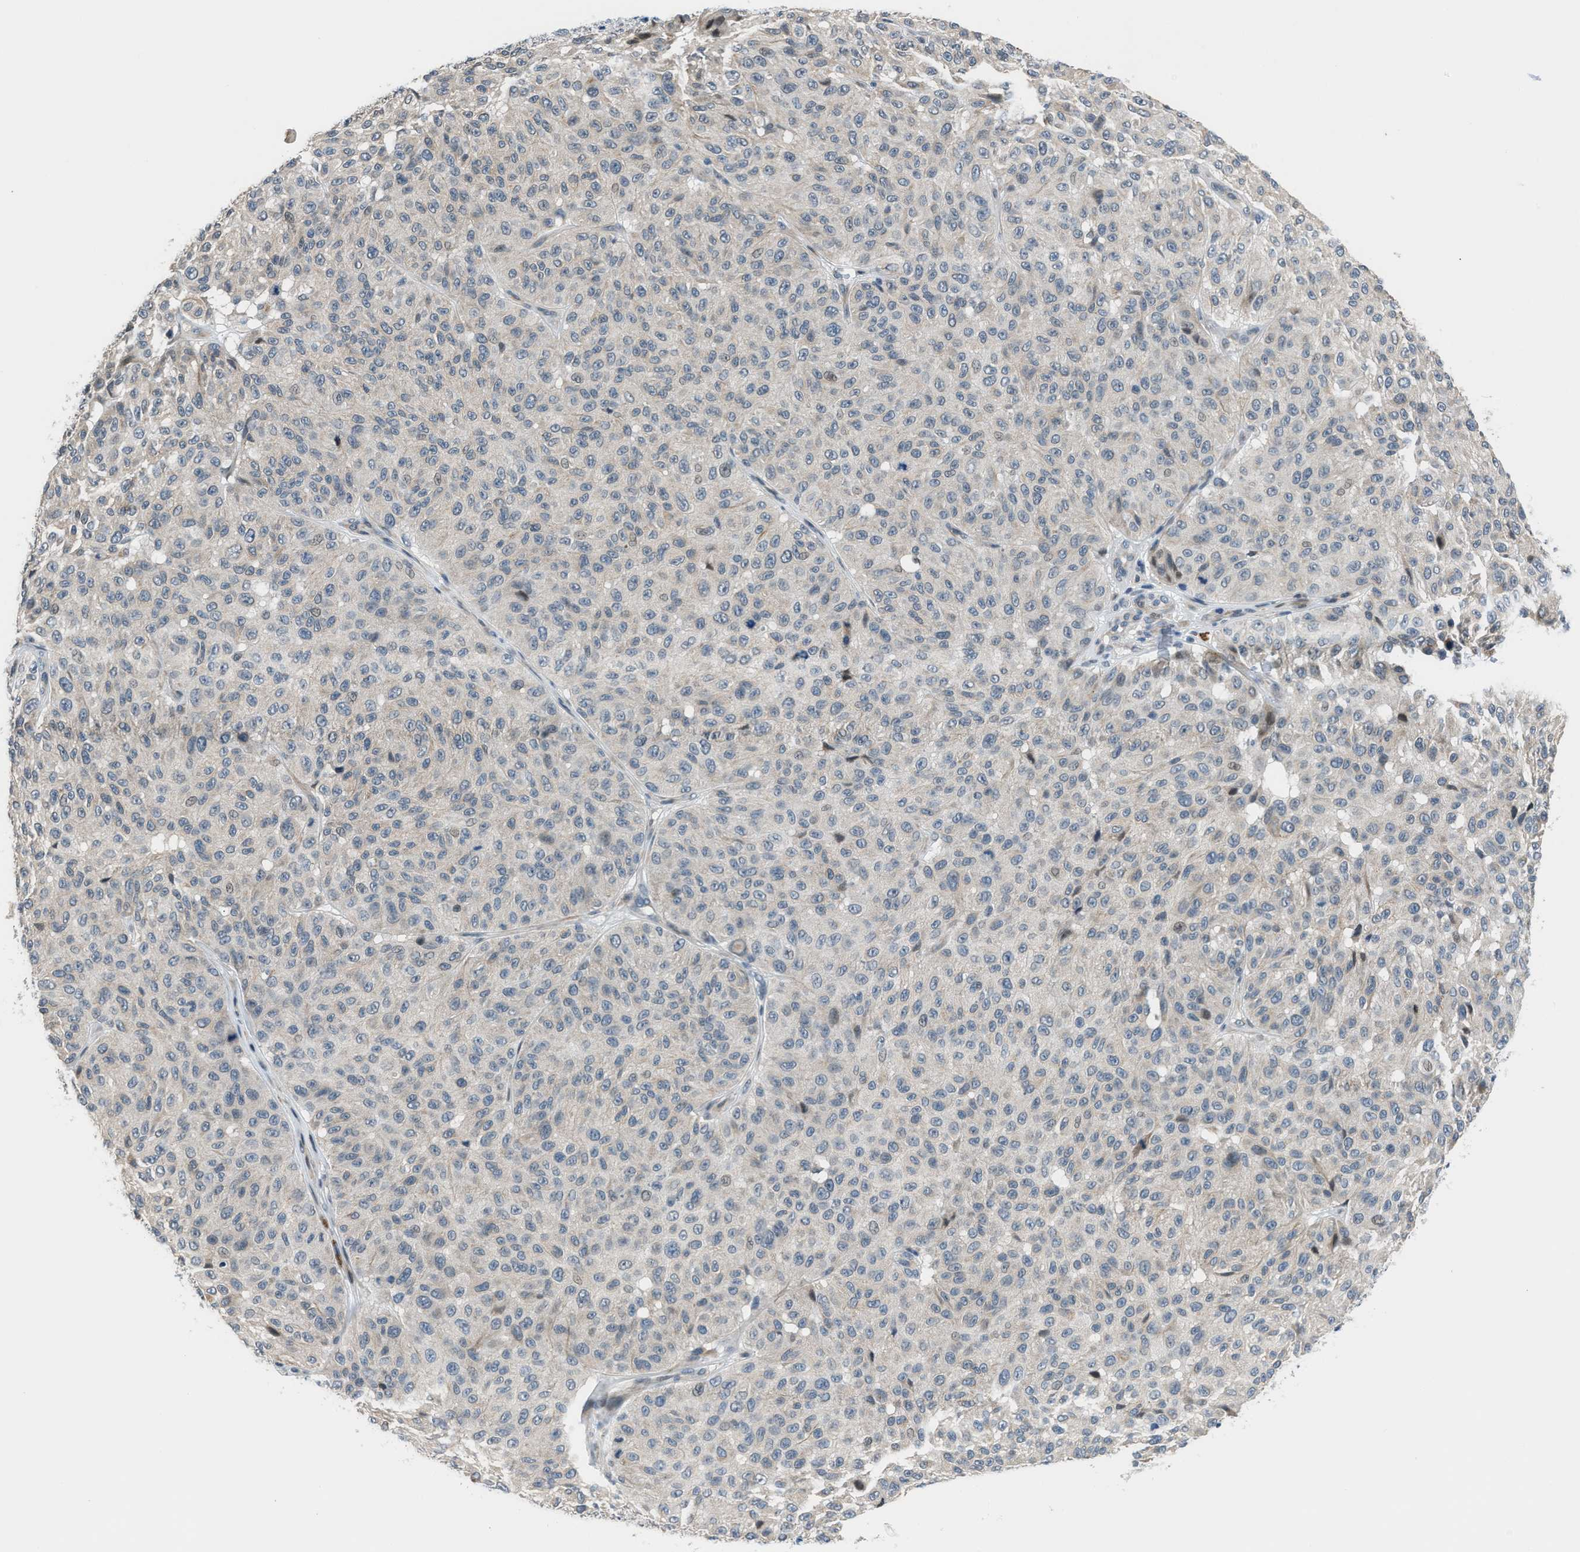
{"staining": {"intensity": "negative", "quantity": "none", "location": "none"}, "tissue": "melanoma", "cell_type": "Tumor cells", "image_type": "cancer", "snomed": [{"axis": "morphology", "description": "Malignant melanoma, NOS"}, {"axis": "topography", "description": "Skin"}], "caption": "Tumor cells show no significant protein positivity in melanoma.", "gene": "PPM1H", "patient": {"sex": "female", "age": 46}}